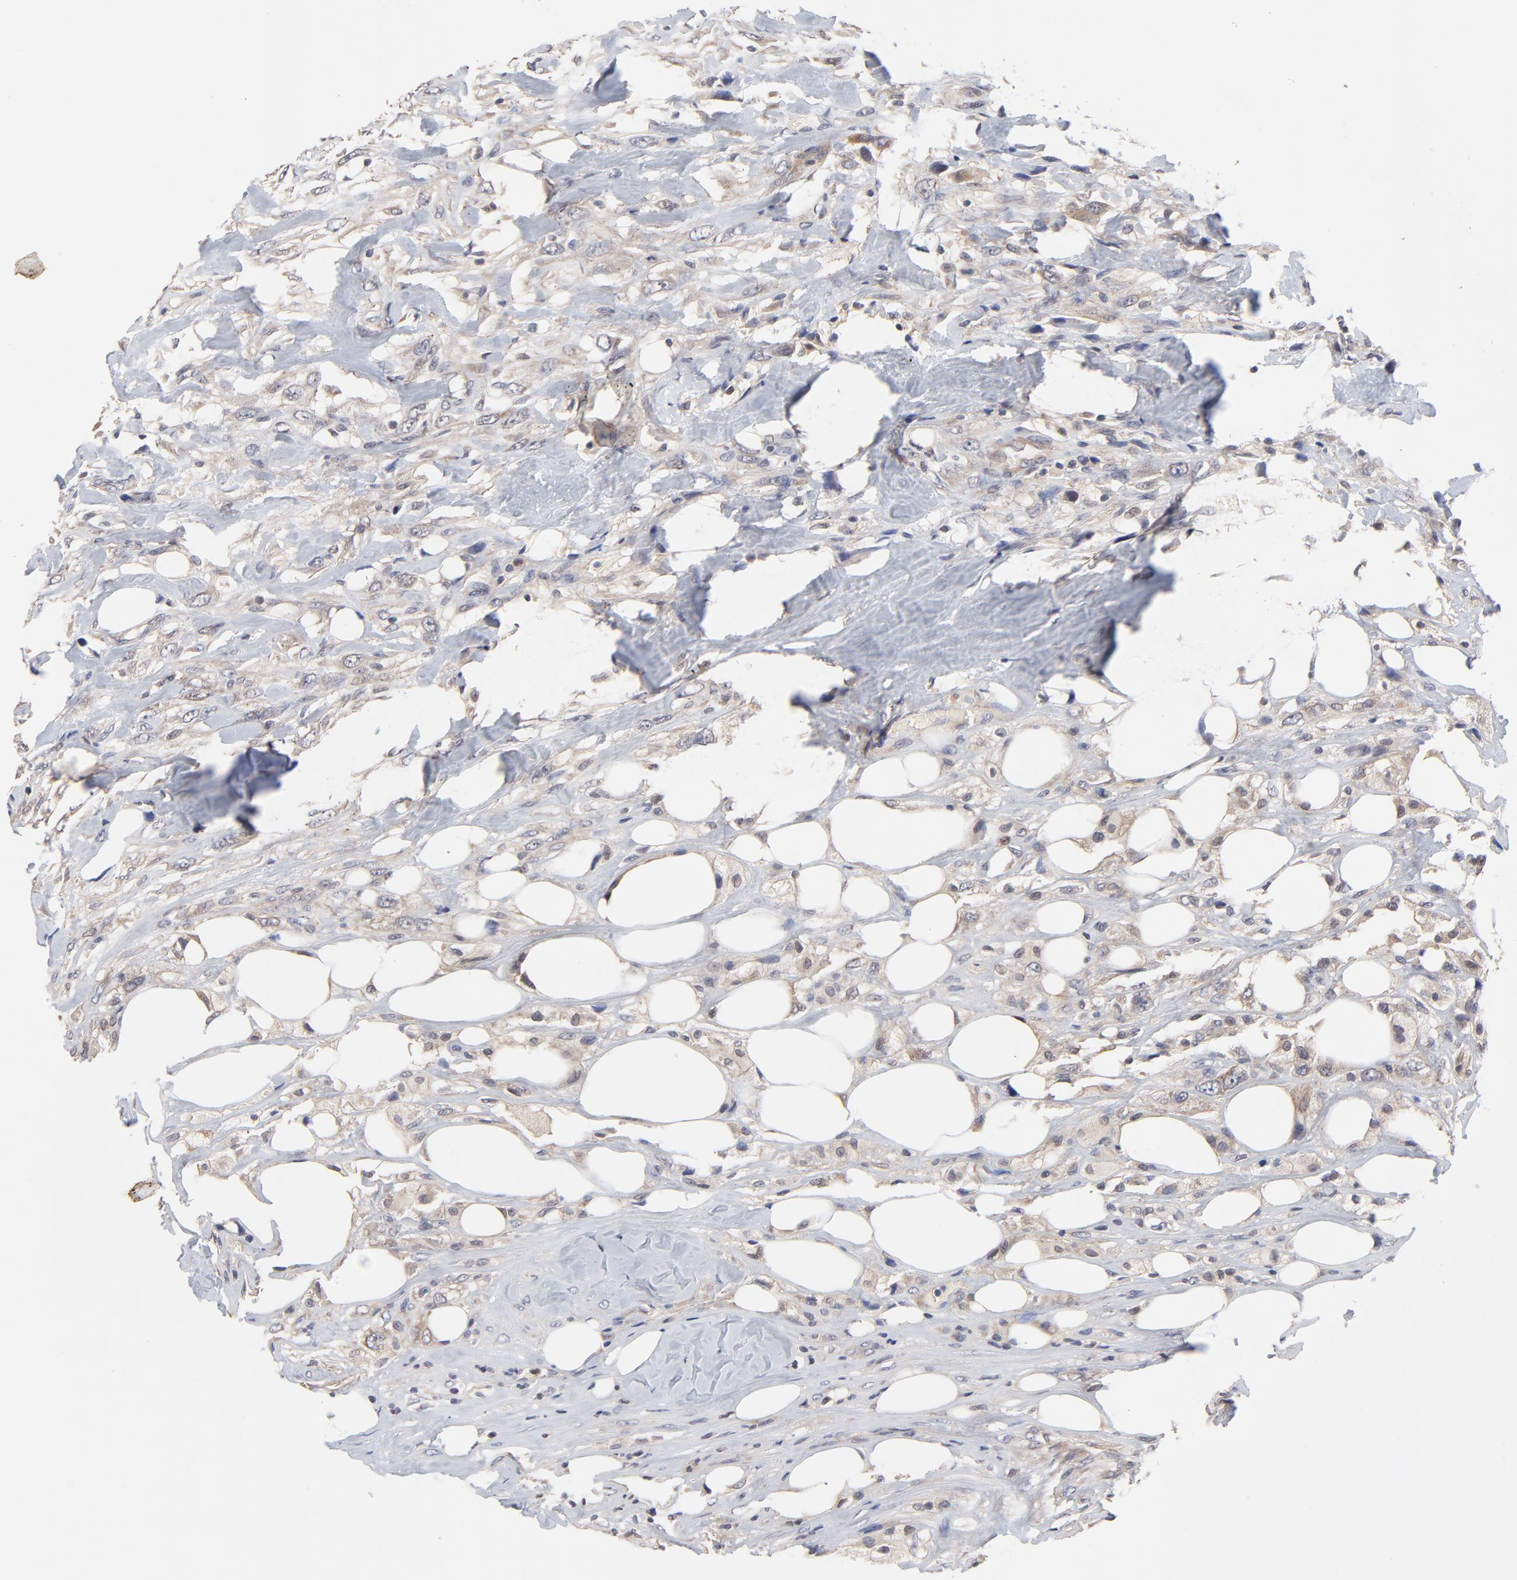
{"staining": {"intensity": "weak", "quantity": ">75%", "location": "cytoplasmic/membranous"}, "tissue": "breast cancer", "cell_type": "Tumor cells", "image_type": "cancer", "snomed": [{"axis": "morphology", "description": "Neoplasm, malignant, NOS"}, {"axis": "topography", "description": "Breast"}], "caption": "An immunohistochemistry image of tumor tissue is shown. Protein staining in brown highlights weak cytoplasmic/membranous positivity in malignant neoplasm (breast) within tumor cells. (Stains: DAB (3,3'-diaminobenzidine) in brown, nuclei in blue, Microscopy: brightfield microscopy at high magnification).", "gene": "PCMT1", "patient": {"sex": "female", "age": 50}}